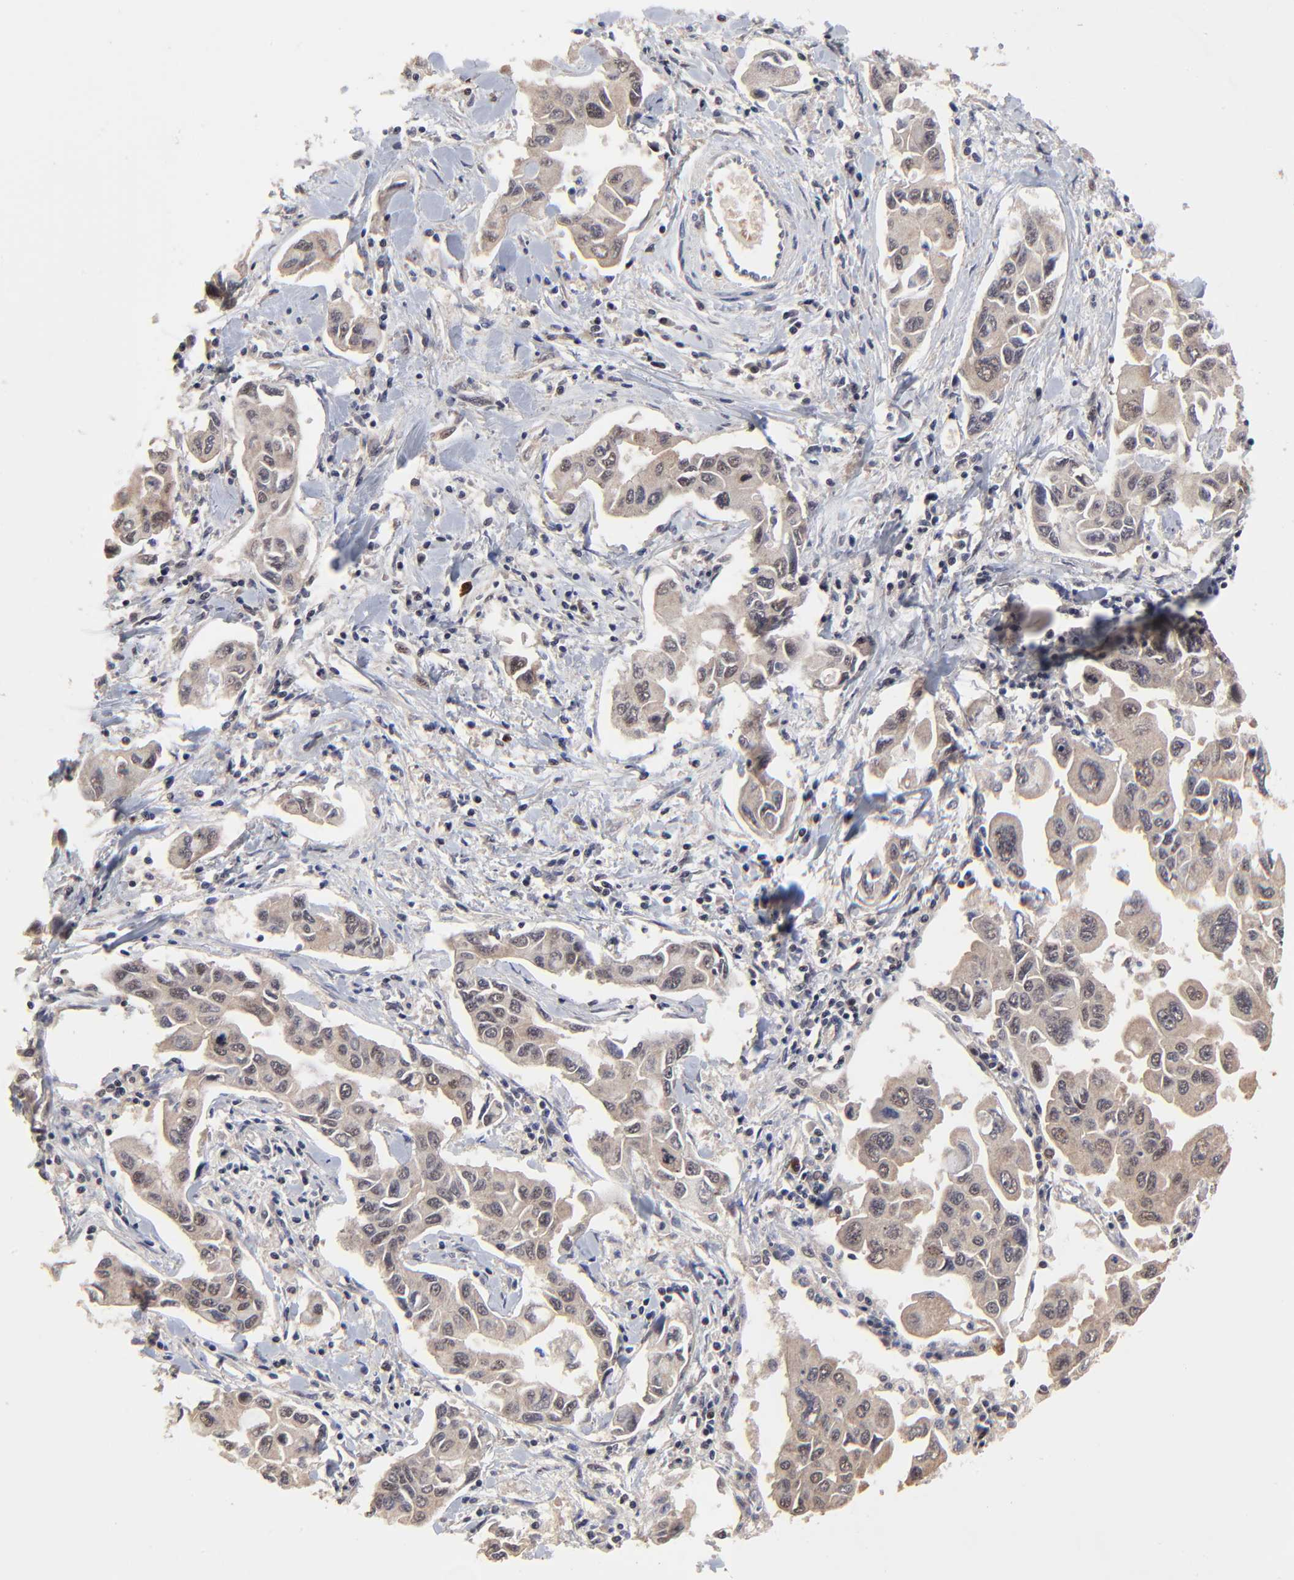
{"staining": {"intensity": "moderate", "quantity": ">75%", "location": "cytoplasmic/membranous"}, "tissue": "lung cancer", "cell_type": "Tumor cells", "image_type": "cancer", "snomed": [{"axis": "morphology", "description": "Adenocarcinoma, NOS"}, {"axis": "topography", "description": "Lymph node"}, {"axis": "topography", "description": "Lung"}], "caption": "Moderate cytoplasmic/membranous positivity for a protein is present in approximately >75% of tumor cells of adenocarcinoma (lung) using IHC.", "gene": "FRMD8", "patient": {"sex": "male", "age": 64}}